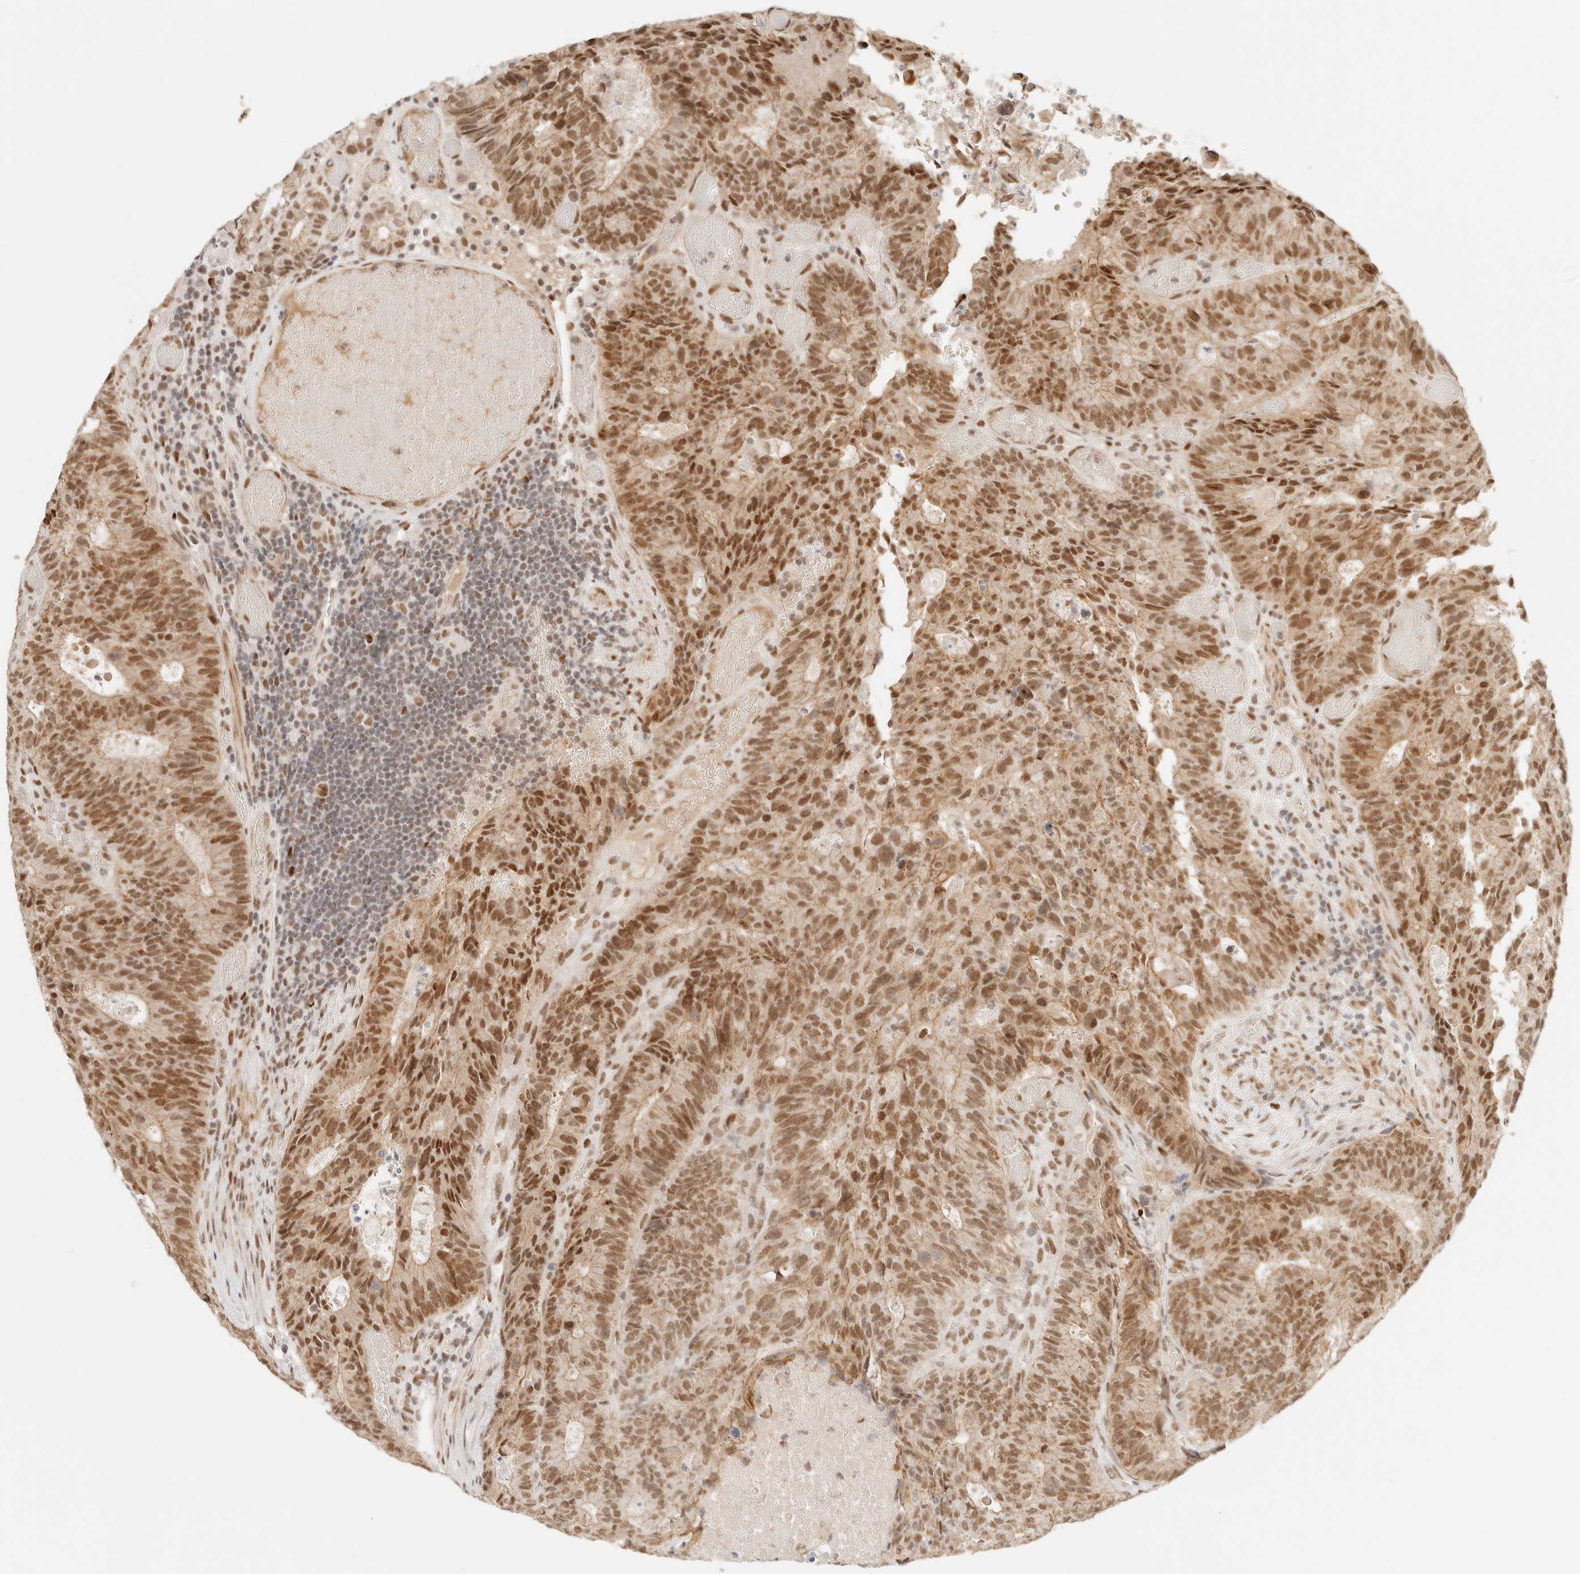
{"staining": {"intensity": "strong", "quantity": ">75%", "location": "nuclear"}, "tissue": "colorectal cancer", "cell_type": "Tumor cells", "image_type": "cancer", "snomed": [{"axis": "morphology", "description": "Adenocarcinoma, NOS"}, {"axis": "topography", "description": "Colon"}], "caption": "Brown immunohistochemical staining in human colorectal adenocarcinoma demonstrates strong nuclear staining in approximately >75% of tumor cells. (Stains: DAB (3,3'-diaminobenzidine) in brown, nuclei in blue, Microscopy: brightfield microscopy at high magnification).", "gene": "HOXC5", "patient": {"sex": "male", "age": 87}}